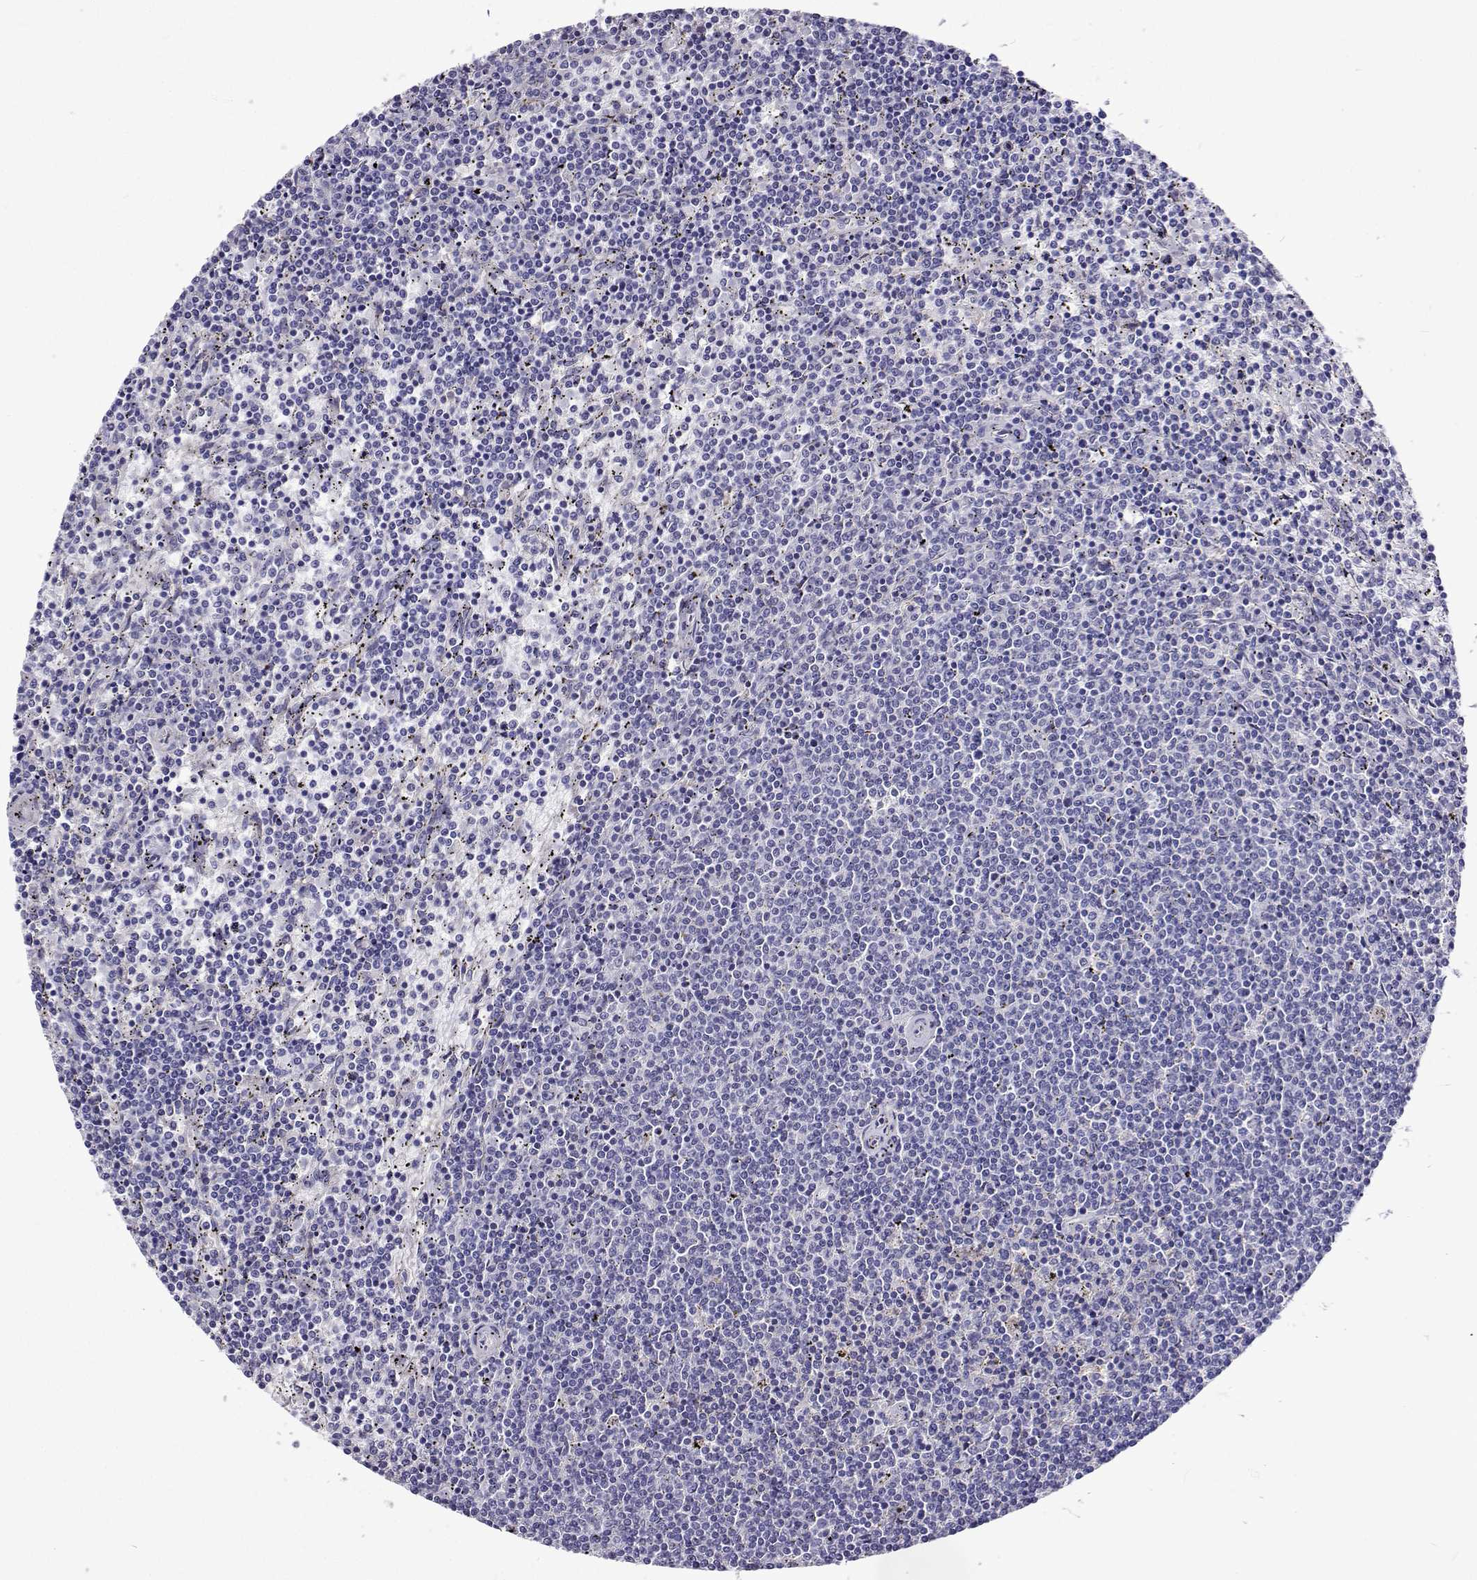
{"staining": {"intensity": "negative", "quantity": "none", "location": "none"}, "tissue": "lymphoma", "cell_type": "Tumor cells", "image_type": "cancer", "snomed": [{"axis": "morphology", "description": "Malignant lymphoma, non-Hodgkin's type, Low grade"}, {"axis": "topography", "description": "Spleen"}], "caption": "The histopathology image exhibits no significant expression in tumor cells of lymphoma.", "gene": "LHFPL7", "patient": {"sex": "female", "age": 50}}